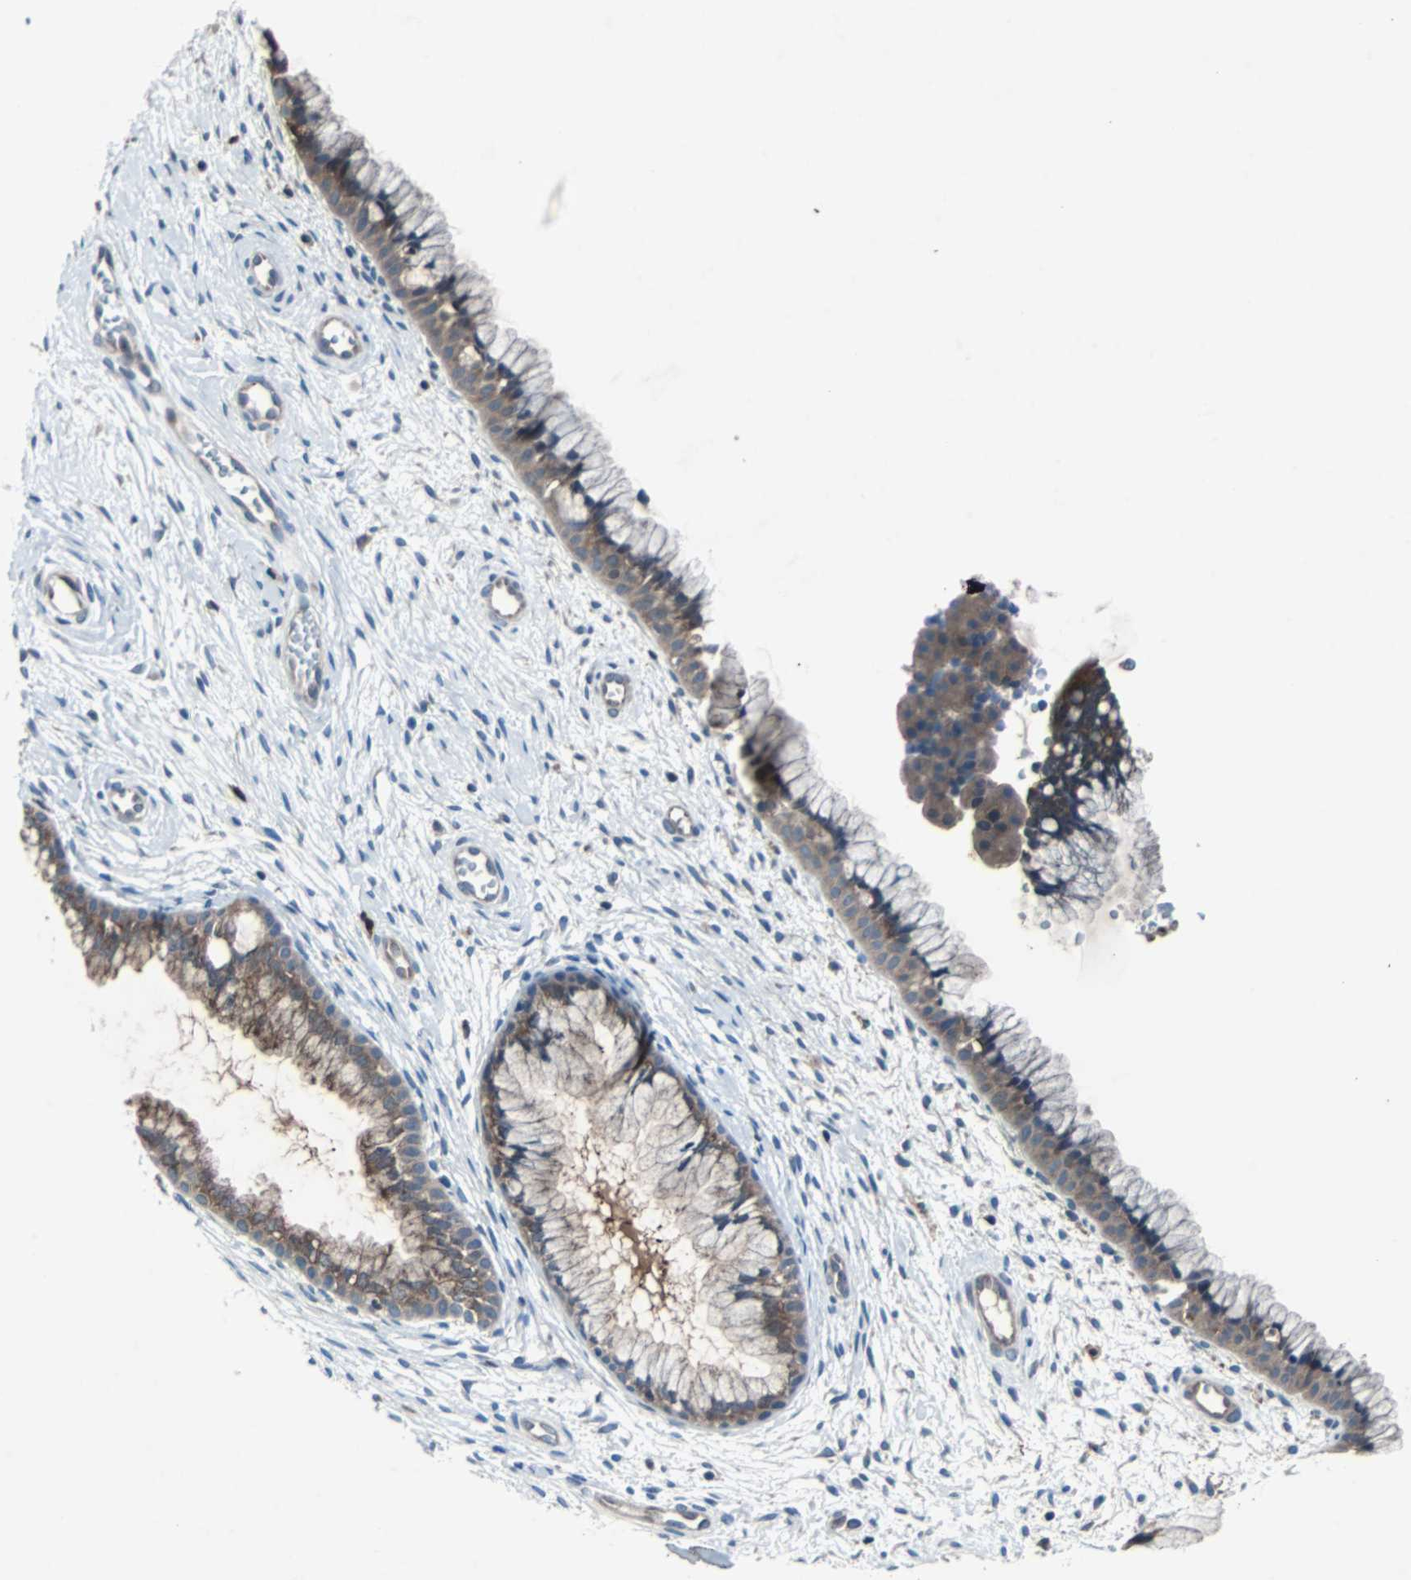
{"staining": {"intensity": "weak", "quantity": ">75%", "location": "cytoplasmic/membranous"}, "tissue": "cervix", "cell_type": "Glandular cells", "image_type": "normal", "snomed": [{"axis": "morphology", "description": "Normal tissue, NOS"}, {"axis": "topography", "description": "Cervix"}], "caption": "Immunohistochemistry (IHC) image of normal cervix: human cervix stained using IHC exhibits low levels of weak protein expression localized specifically in the cytoplasmic/membranous of glandular cells, appearing as a cytoplasmic/membranous brown color.", "gene": "PAK1", "patient": {"sex": "female", "age": 39}}